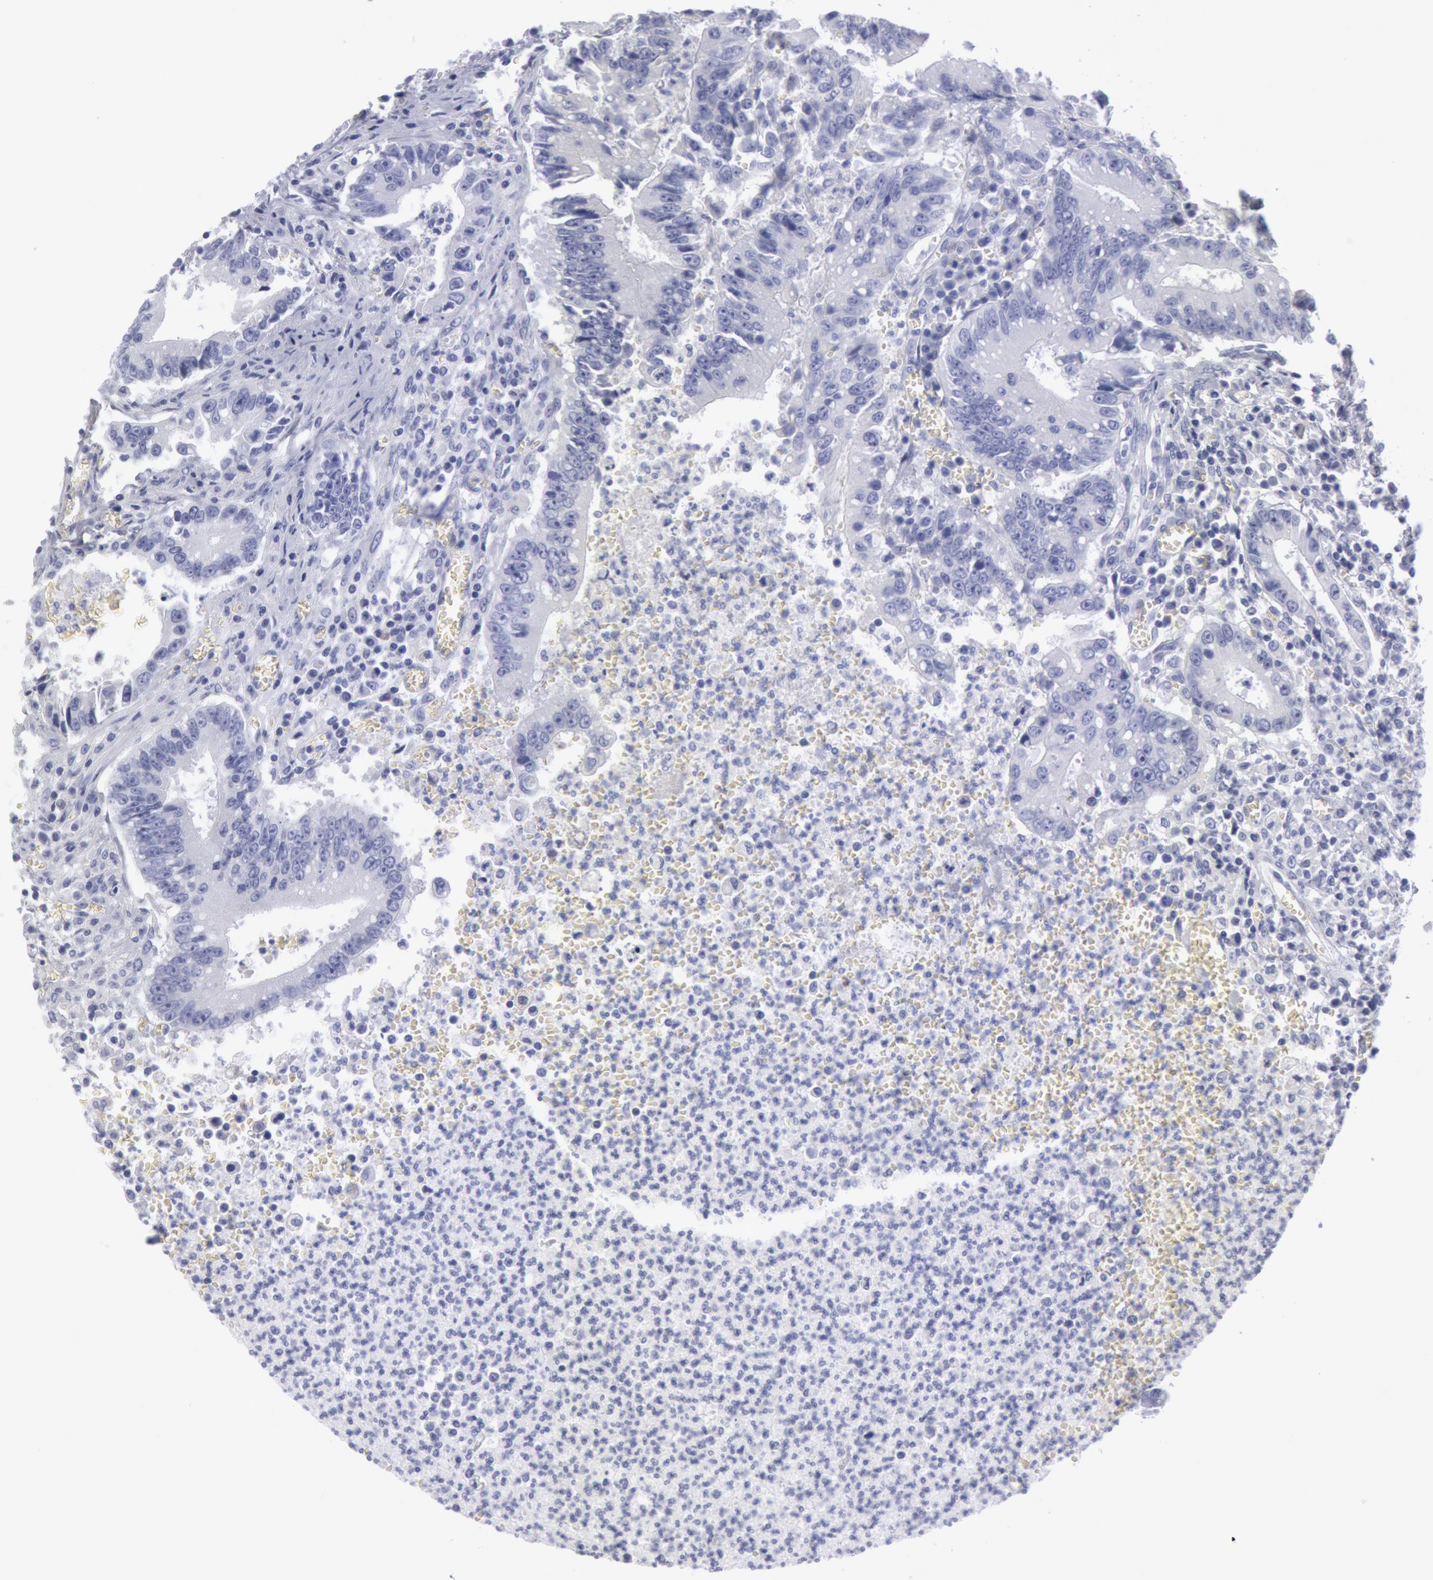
{"staining": {"intensity": "negative", "quantity": "none", "location": "none"}, "tissue": "colorectal cancer", "cell_type": "Tumor cells", "image_type": "cancer", "snomed": [{"axis": "morphology", "description": "Adenocarcinoma, NOS"}, {"axis": "topography", "description": "Rectum"}], "caption": "A photomicrograph of colorectal adenocarcinoma stained for a protein exhibits no brown staining in tumor cells.", "gene": "FHL1", "patient": {"sex": "female", "age": 81}}